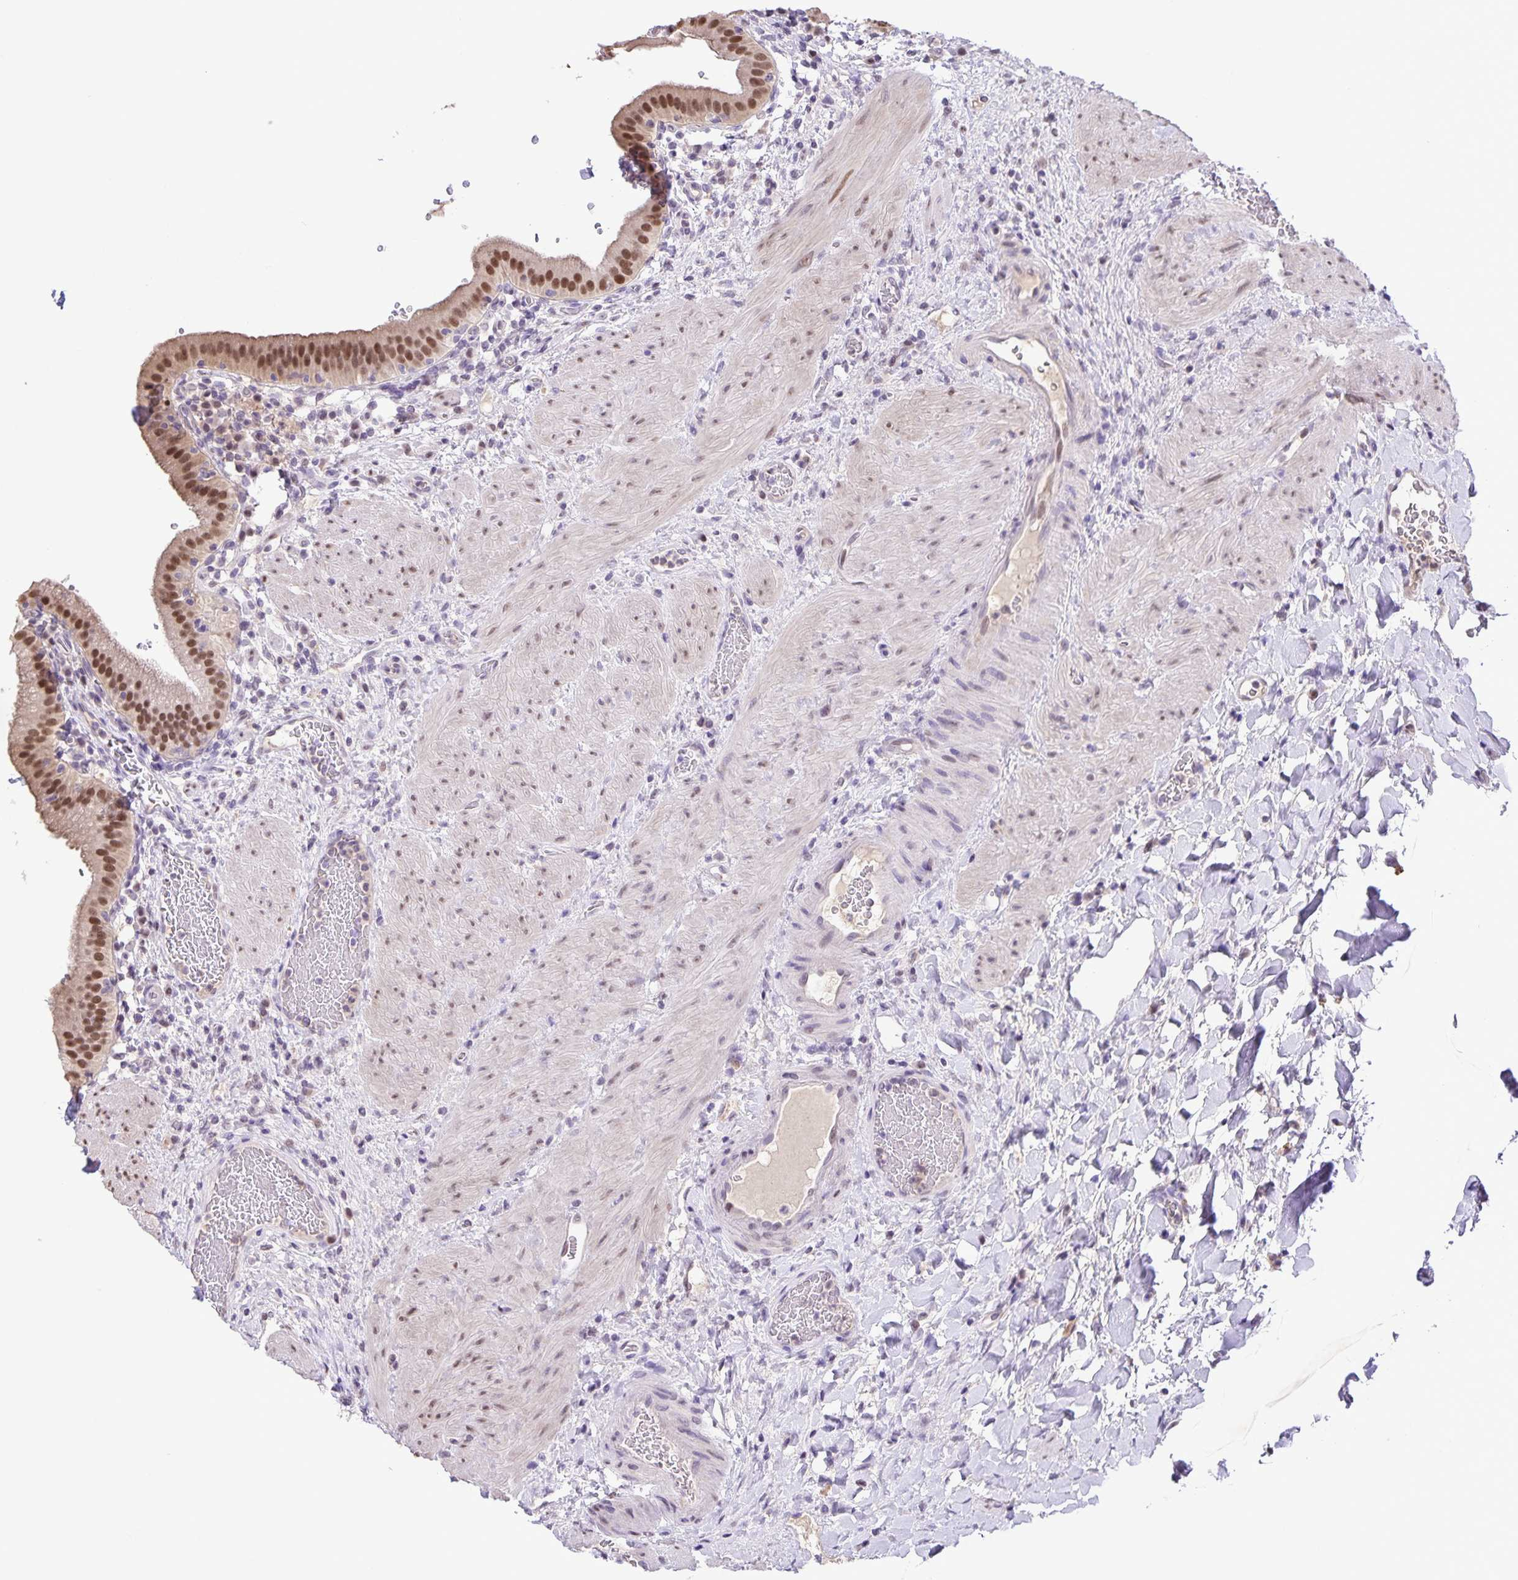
{"staining": {"intensity": "moderate", "quantity": ">75%", "location": "nuclear"}, "tissue": "gallbladder", "cell_type": "Glandular cells", "image_type": "normal", "snomed": [{"axis": "morphology", "description": "Normal tissue, NOS"}, {"axis": "topography", "description": "Gallbladder"}], "caption": "Glandular cells exhibit medium levels of moderate nuclear positivity in approximately >75% of cells in normal human gallbladder.", "gene": "ONECUT2", "patient": {"sex": "male", "age": 26}}